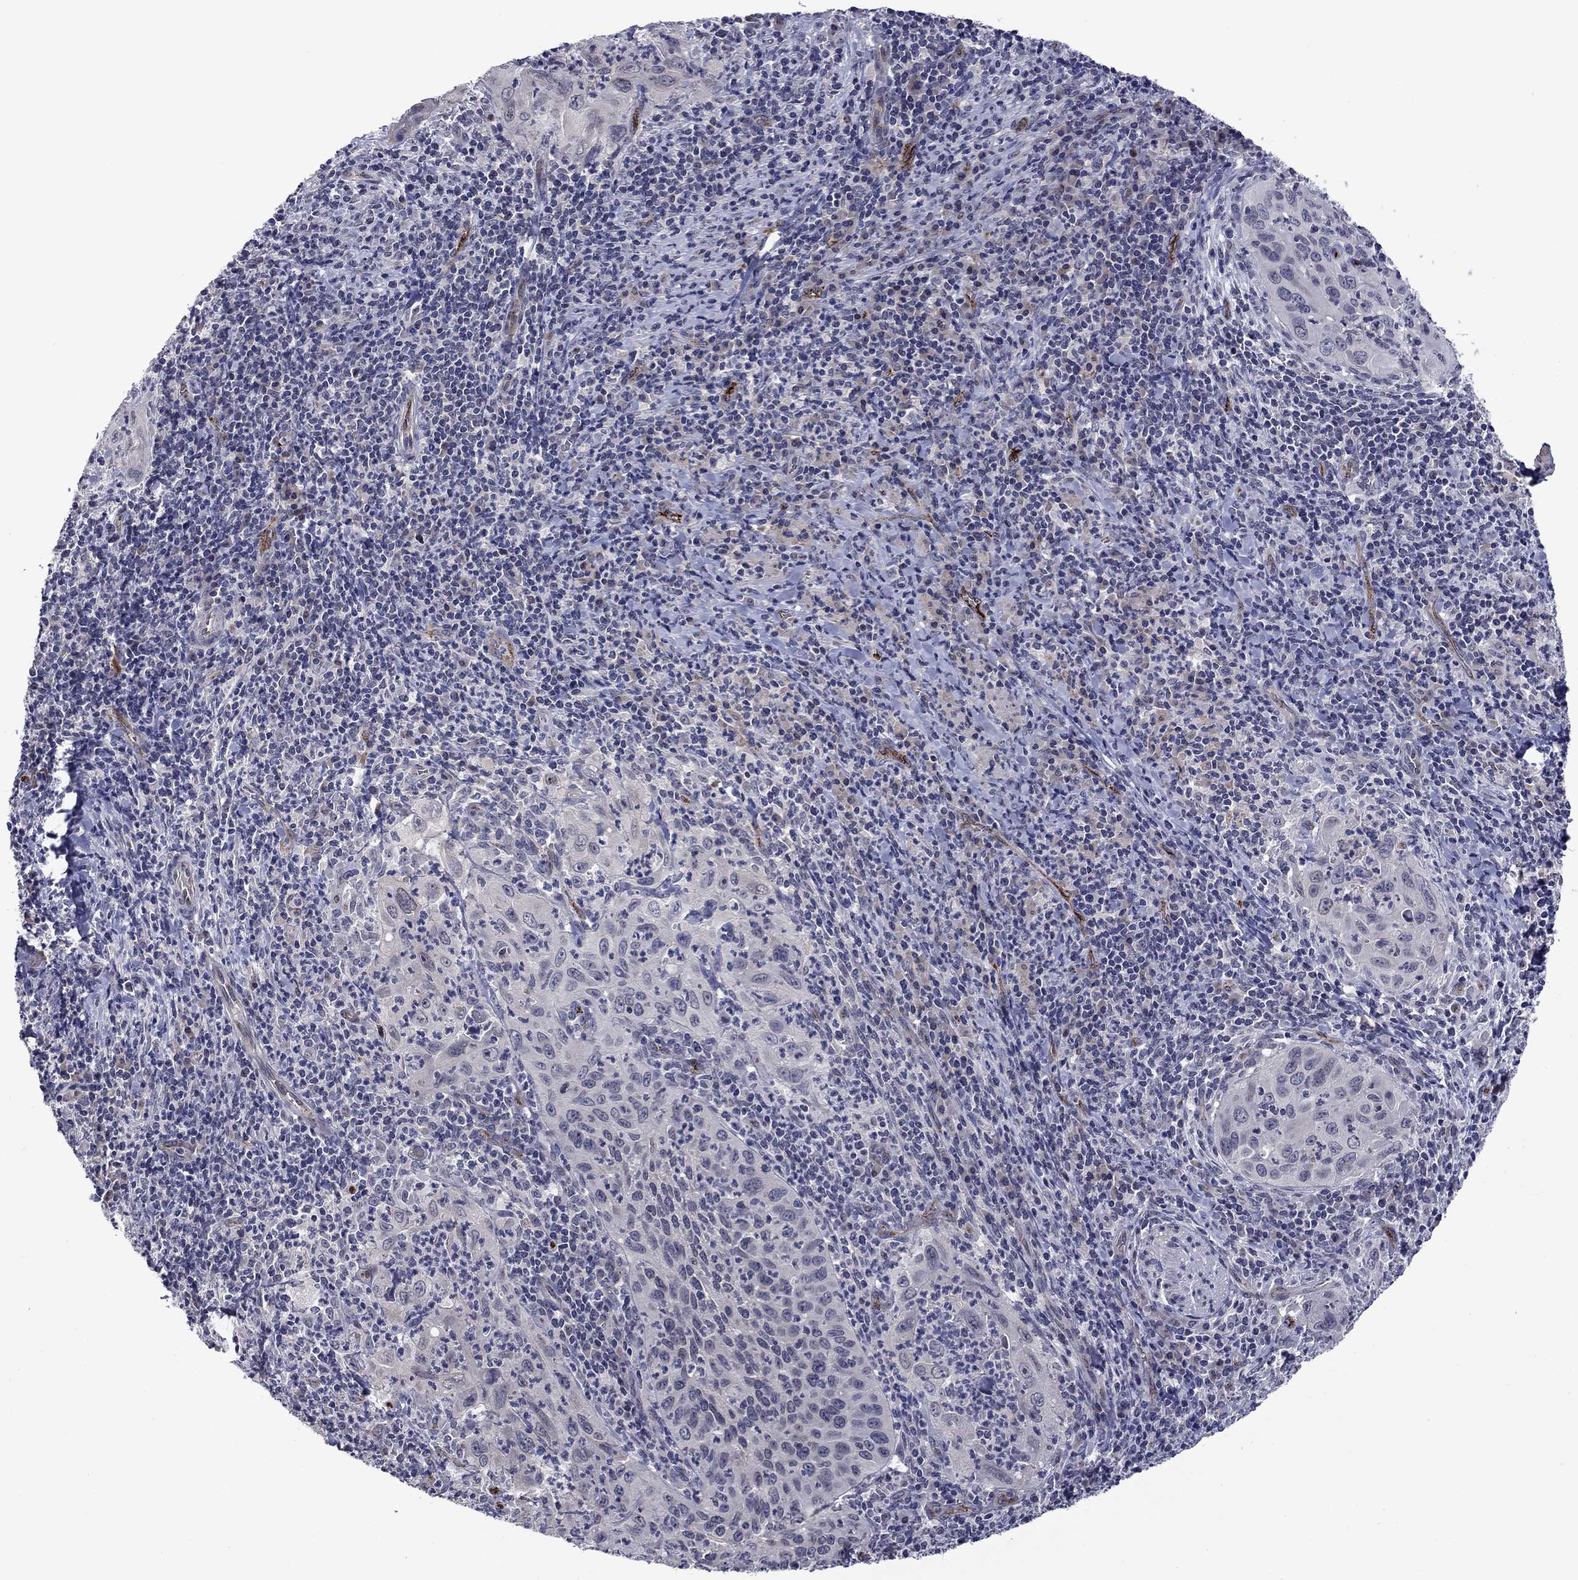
{"staining": {"intensity": "negative", "quantity": "none", "location": "none"}, "tissue": "cervical cancer", "cell_type": "Tumor cells", "image_type": "cancer", "snomed": [{"axis": "morphology", "description": "Squamous cell carcinoma, NOS"}, {"axis": "topography", "description": "Cervix"}], "caption": "Tumor cells are negative for brown protein staining in cervical squamous cell carcinoma. Nuclei are stained in blue.", "gene": "SLITRK1", "patient": {"sex": "female", "age": 26}}